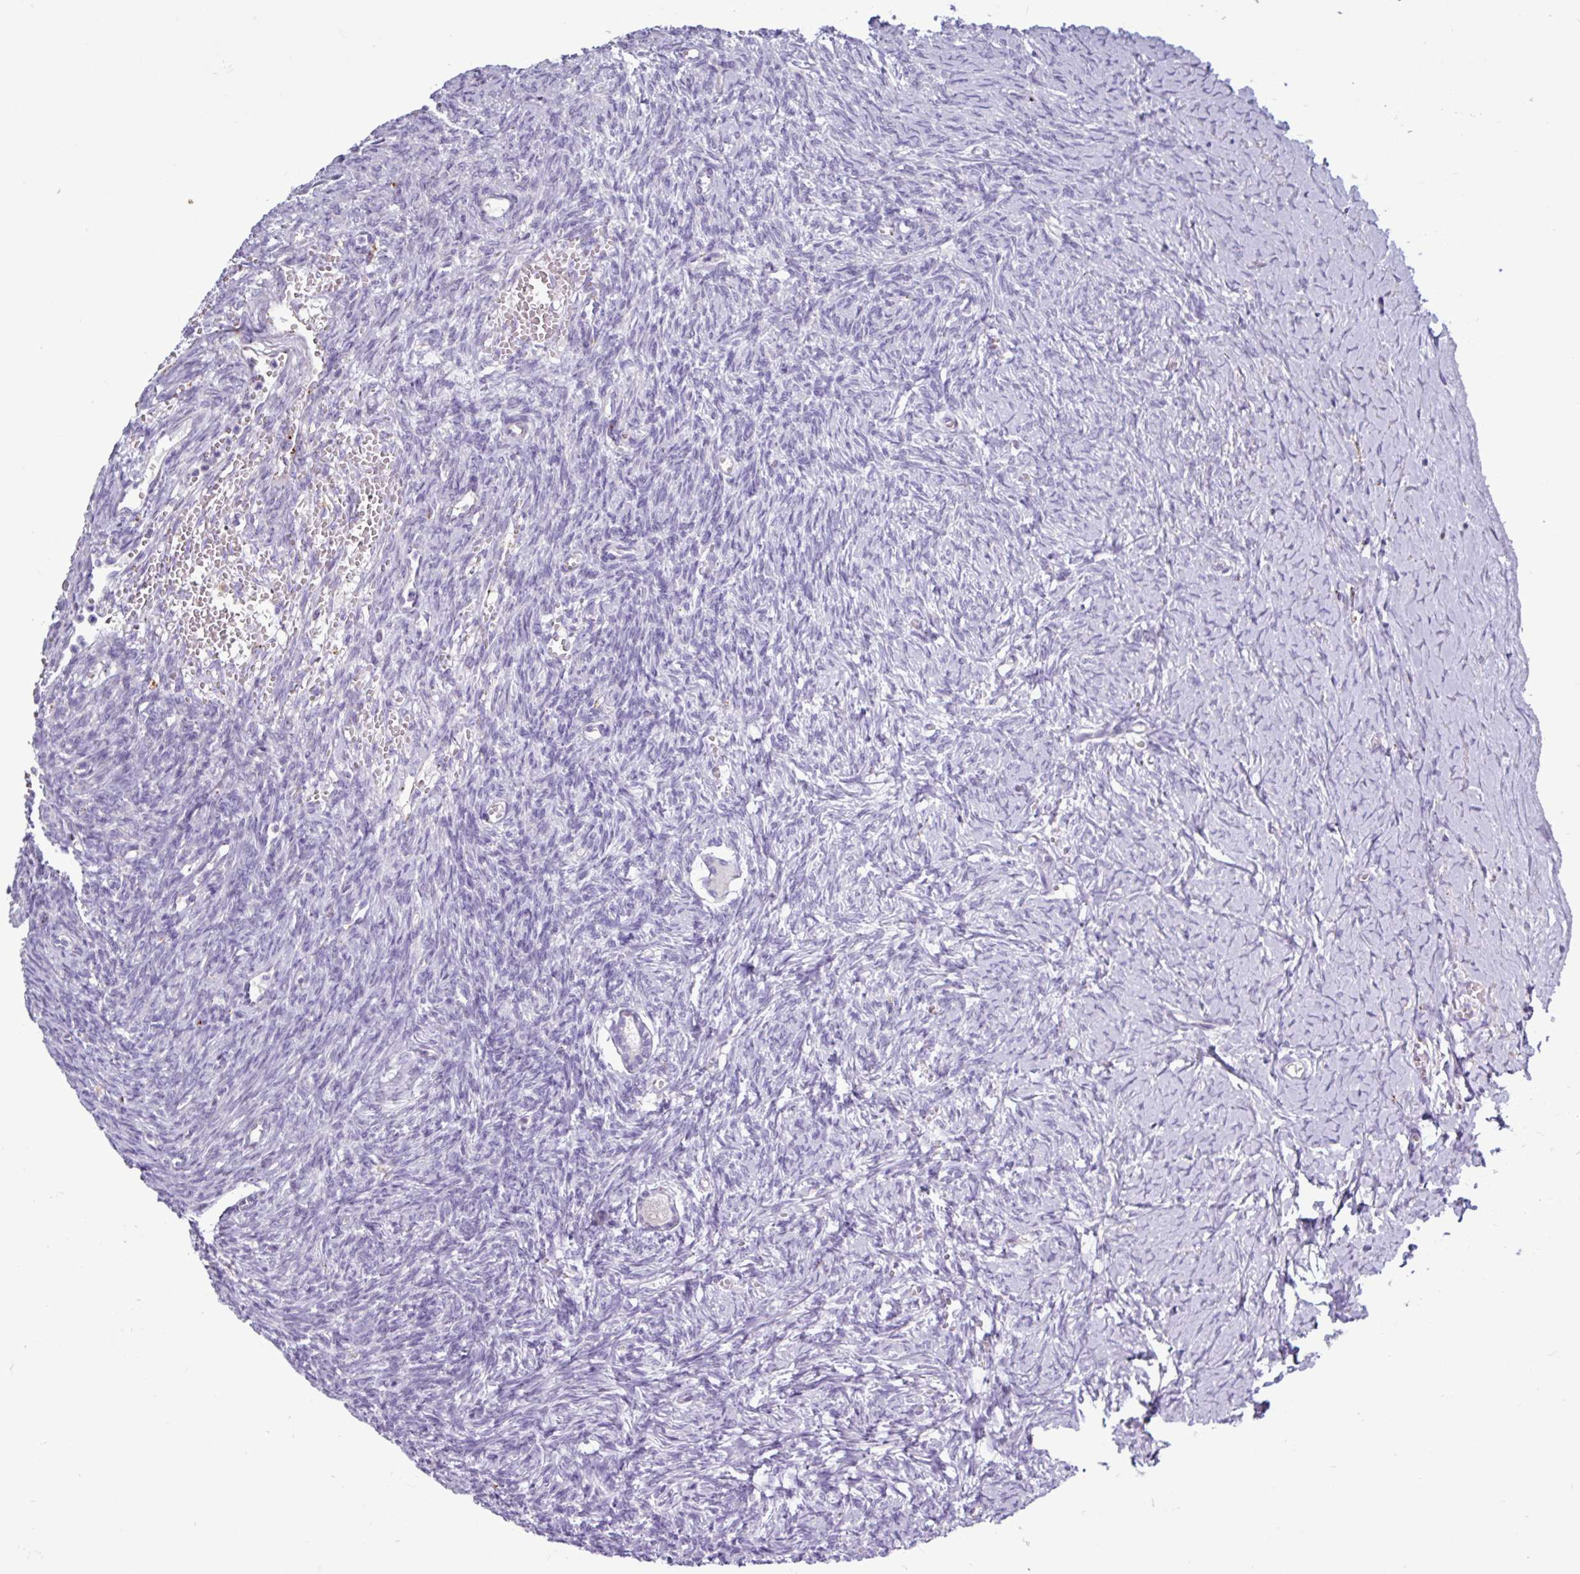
{"staining": {"intensity": "negative", "quantity": "none", "location": "none"}, "tissue": "ovary", "cell_type": "Follicle cells", "image_type": "normal", "snomed": [{"axis": "morphology", "description": "Normal tissue, NOS"}, {"axis": "topography", "description": "Ovary"}], "caption": "High power microscopy image of an immunohistochemistry (IHC) histopathology image of normal ovary, revealing no significant positivity in follicle cells.", "gene": "AMIGO2", "patient": {"sex": "female", "age": 39}}